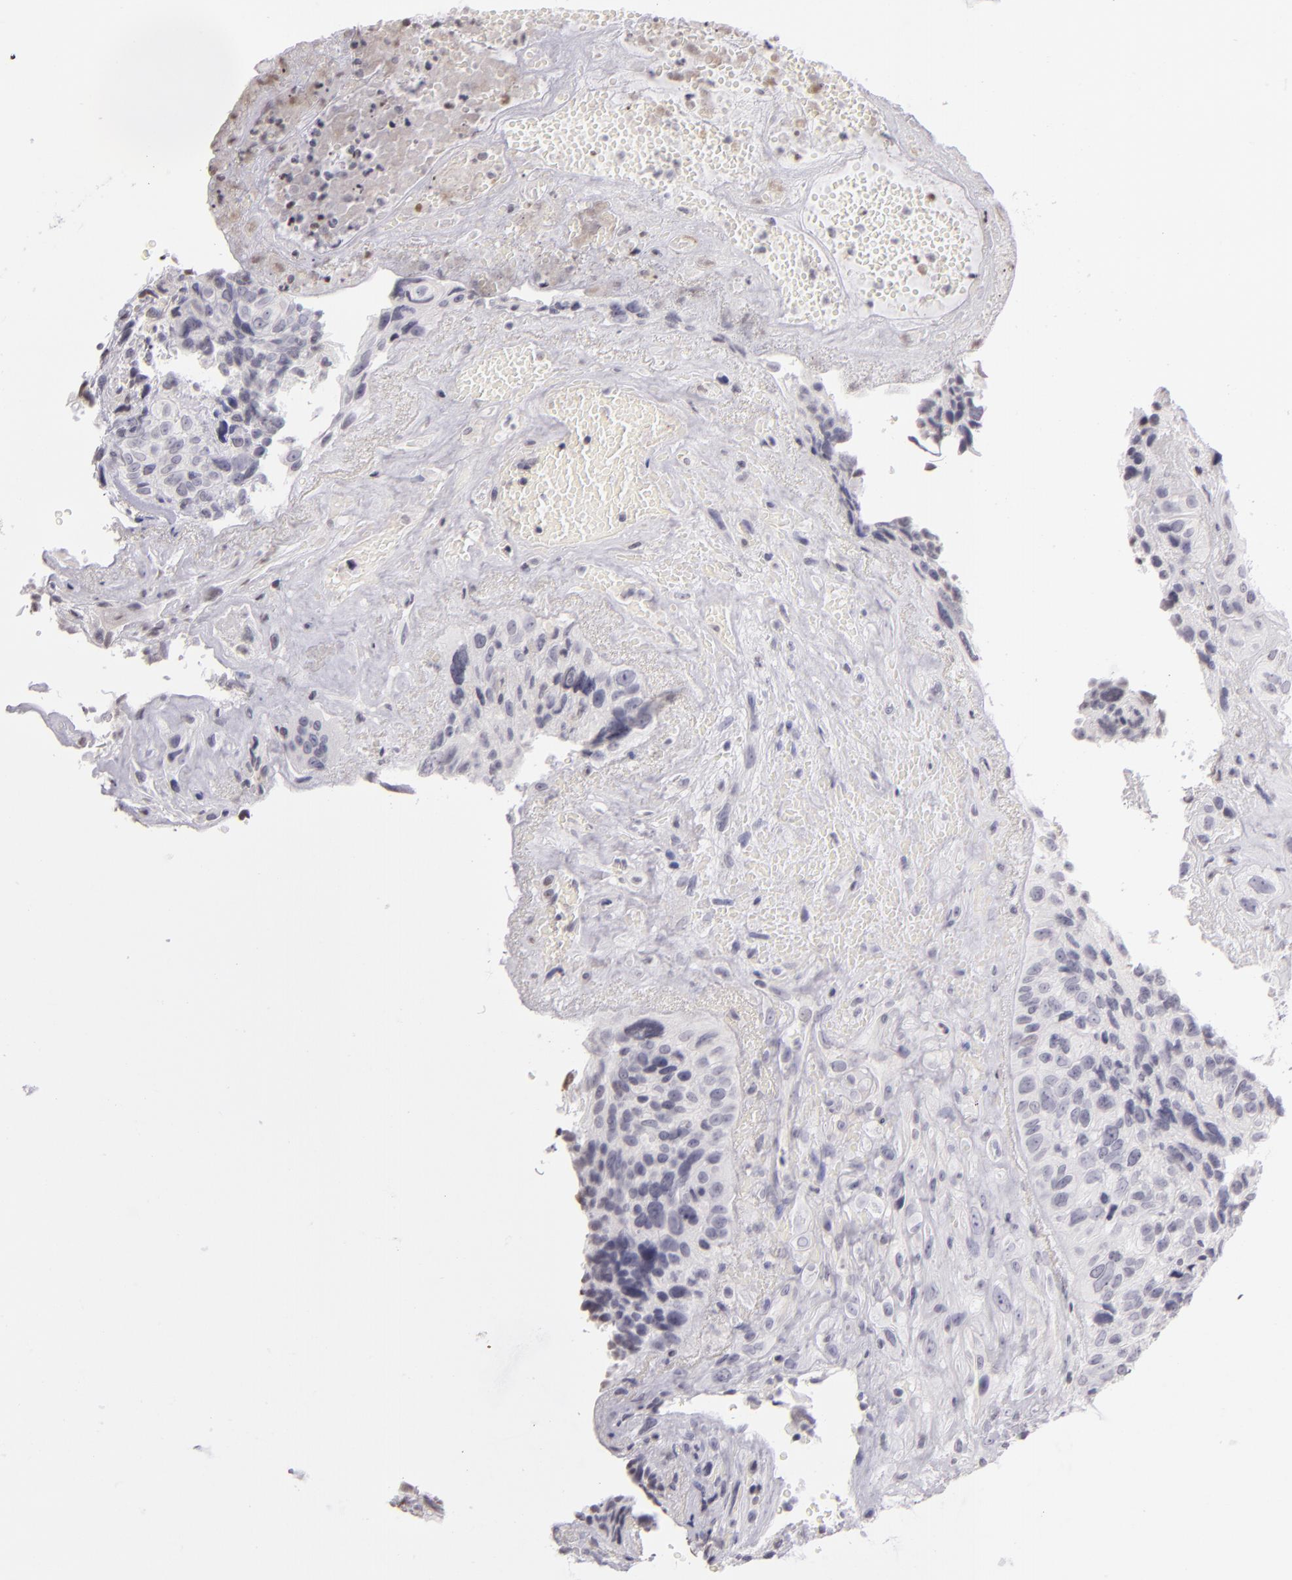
{"staining": {"intensity": "negative", "quantity": "none", "location": "none"}, "tissue": "breast cancer", "cell_type": "Tumor cells", "image_type": "cancer", "snomed": [{"axis": "morphology", "description": "Neoplasm, malignant, NOS"}, {"axis": "topography", "description": "Breast"}], "caption": "Immunohistochemistry histopathology image of neoplastic tissue: human breast cancer stained with DAB reveals no significant protein expression in tumor cells.", "gene": "CD40", "patient": {"sex": "female", "age": 50}}